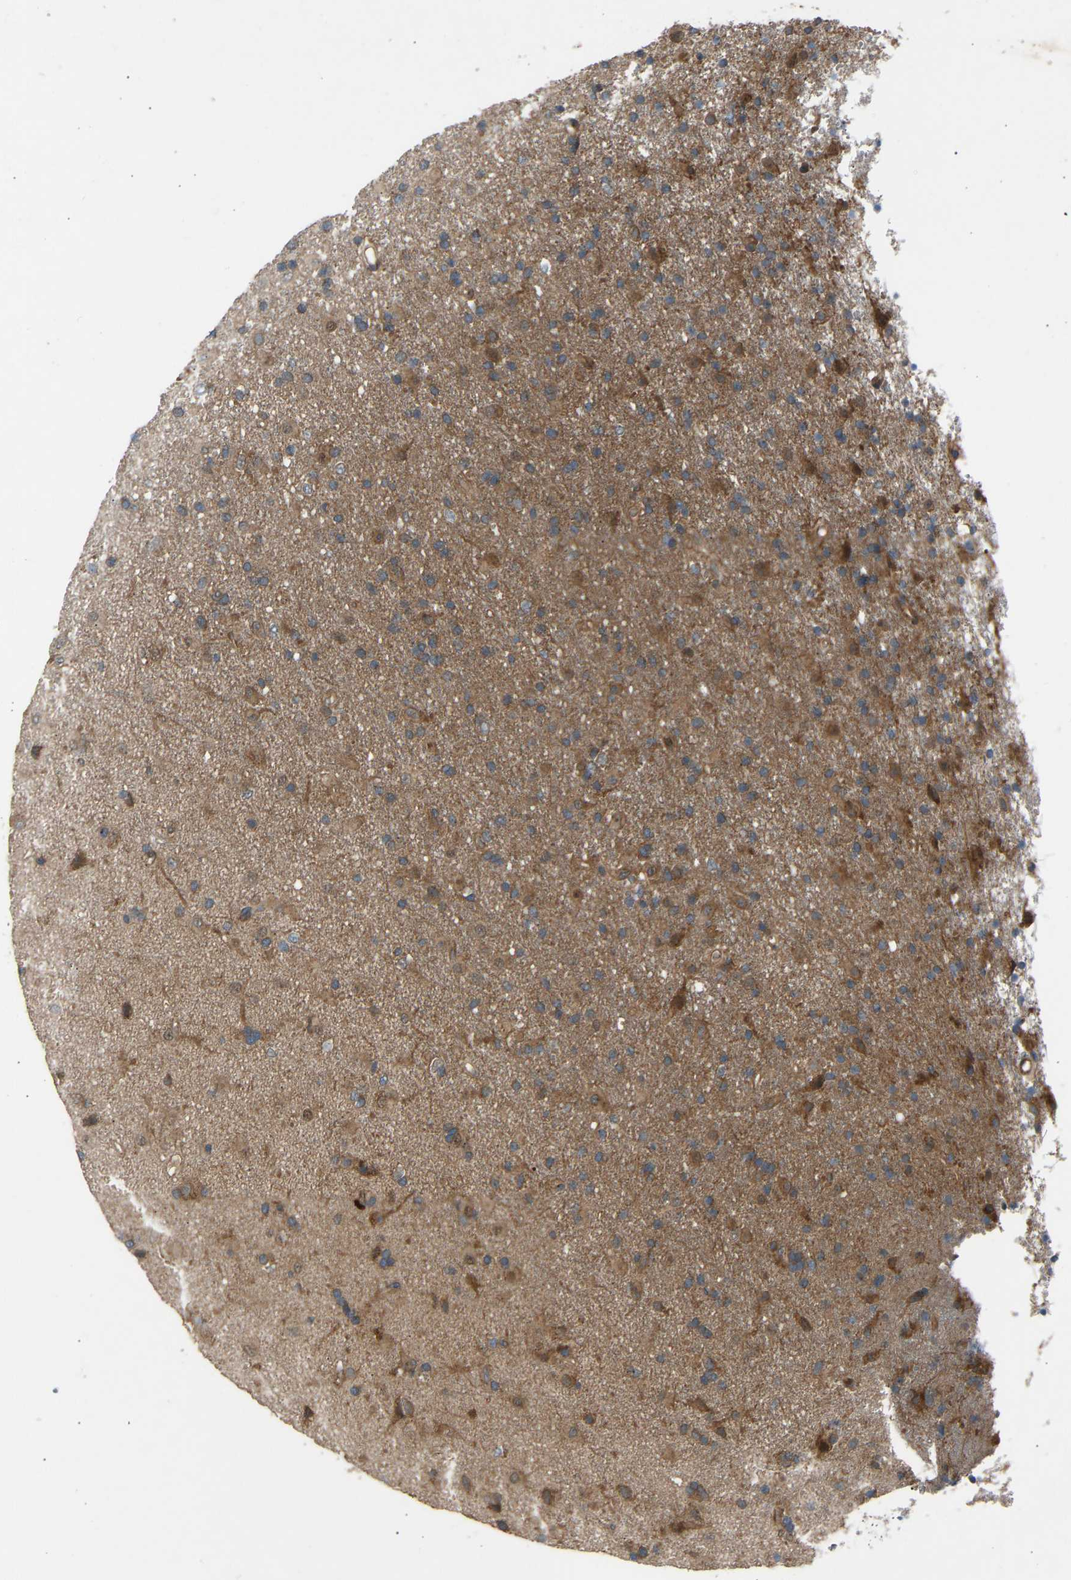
{"staining": {"intensity": "moderate", "quantity": "25%-75%", "location": "cytoplasmic/membranous"}, "tissue": "glioma", "cell_type": "Tumor cells", "image_type": "cancer", "snomed": [{"axis": "morphology", "description": "Glioma, malignant, Low grade"}, {"axis": "topography", "description": "Brain"}], "caption": "Immunohistochemistry (IHC) staining of malignant glioma (low-grade), which demonstrates medium levels of moderate cytoplasmic/membranous positivity in about 25%-75% of tumor cells indicating moderate cytoplasmic/membranous protein expression. The staining was performed using DAB (brown) for protein detection and nuclei were counterstained in hematoxylin (blue).", "gene": "GAS2L1", "patient": {"sex": "male", "age": 65}}